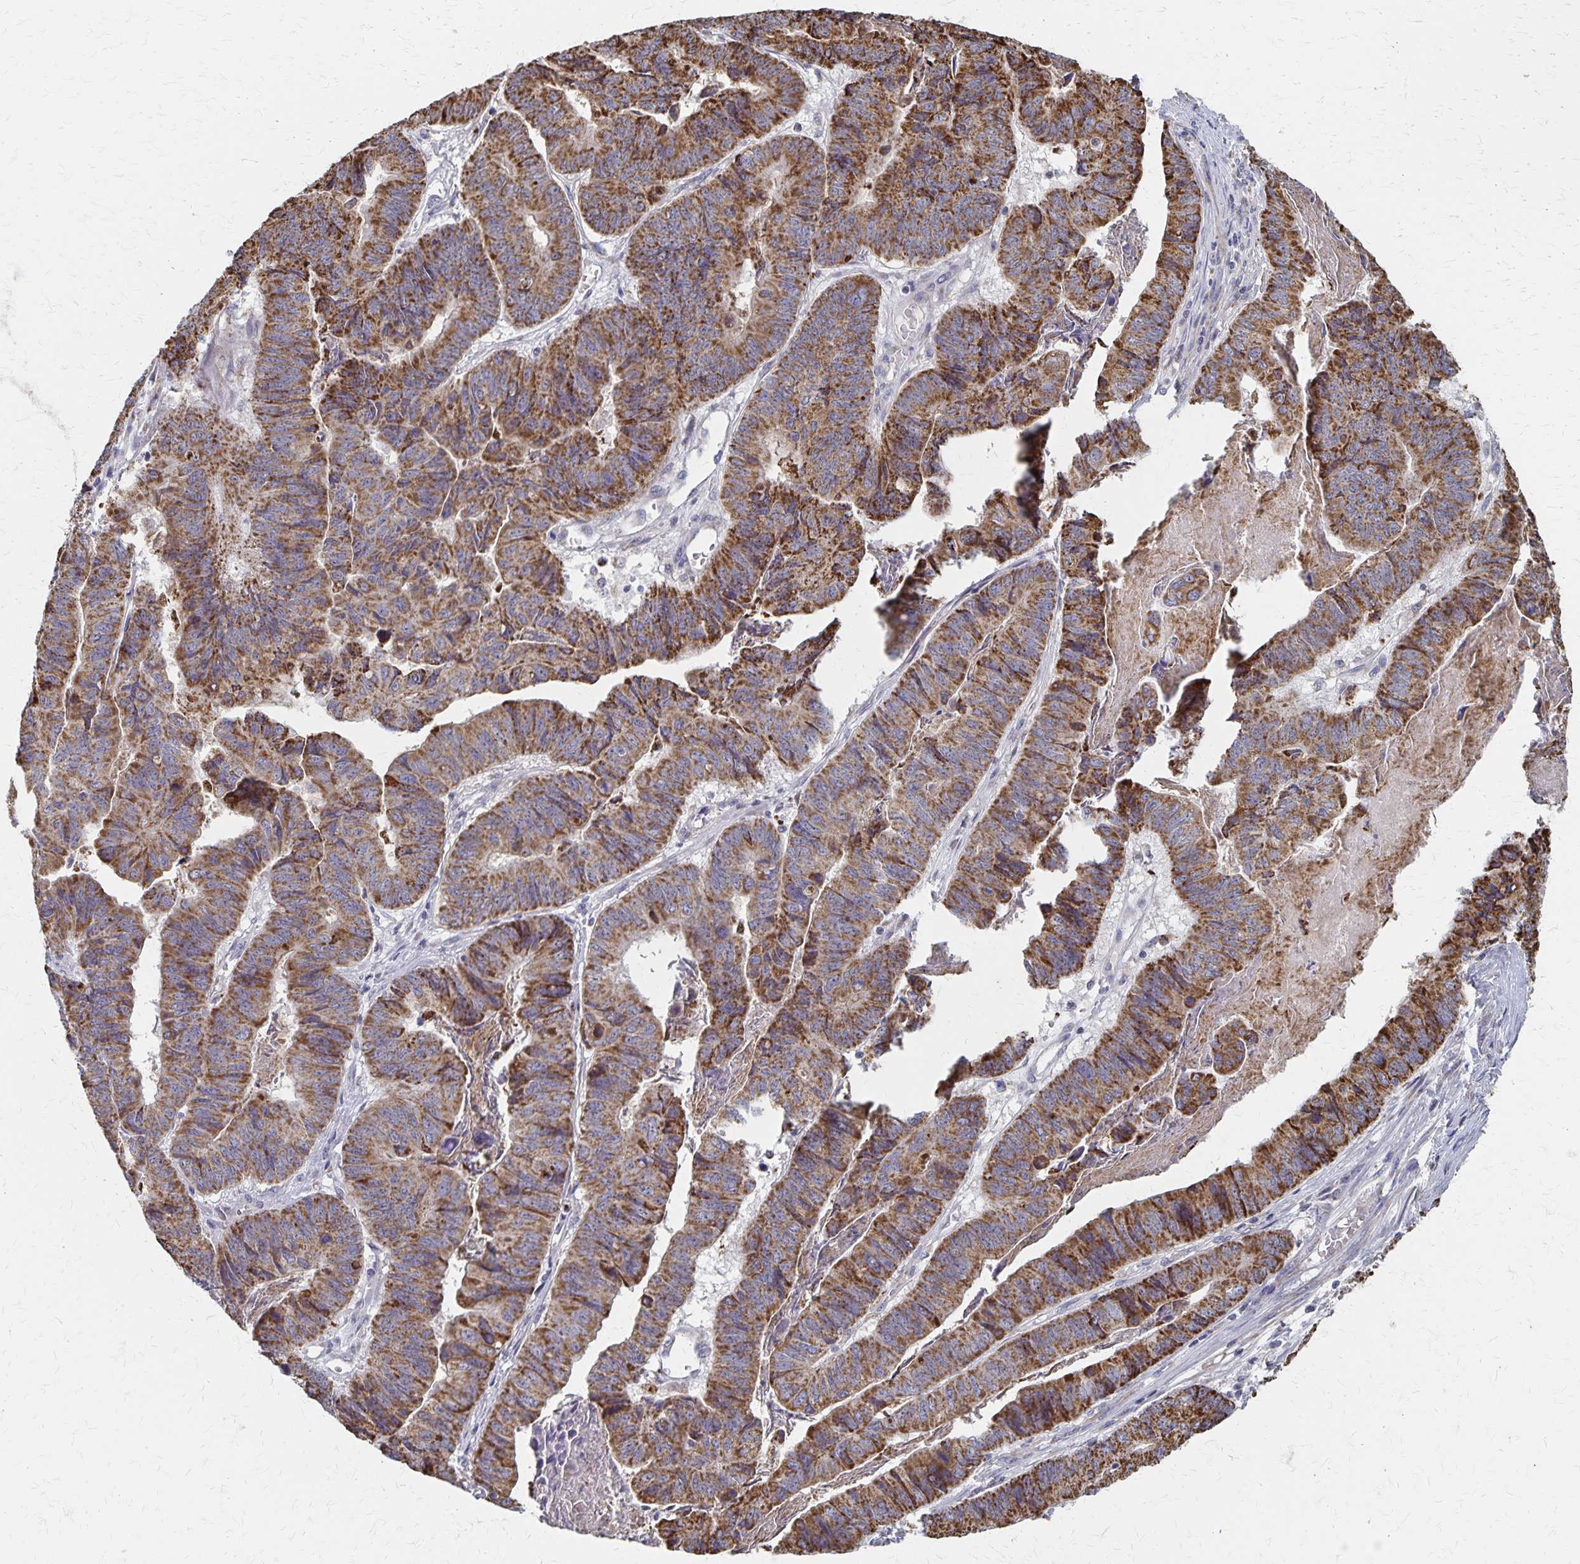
{"staining": {"intensity": "strong", "quantity": ">75%", "location": "cytoplasmic/membranous"}, "tissue": "stomach cancer", "cell_type": "Tumor cells", "image_type": "cancer", "snomed": [{"axis": "morphology", "description": "Adenocarcinoma, NOS"}, {"axis": "topography", "description": "Stomach, lower"}], "caption": "Adenocarcinoma (stomach) stained with a brown dye displays strong cytoplasmic/membranous positive expression in about >75% of tumor cells.", "gene": "DYRK4", "patient": {"sex": "male", "age": 77}}